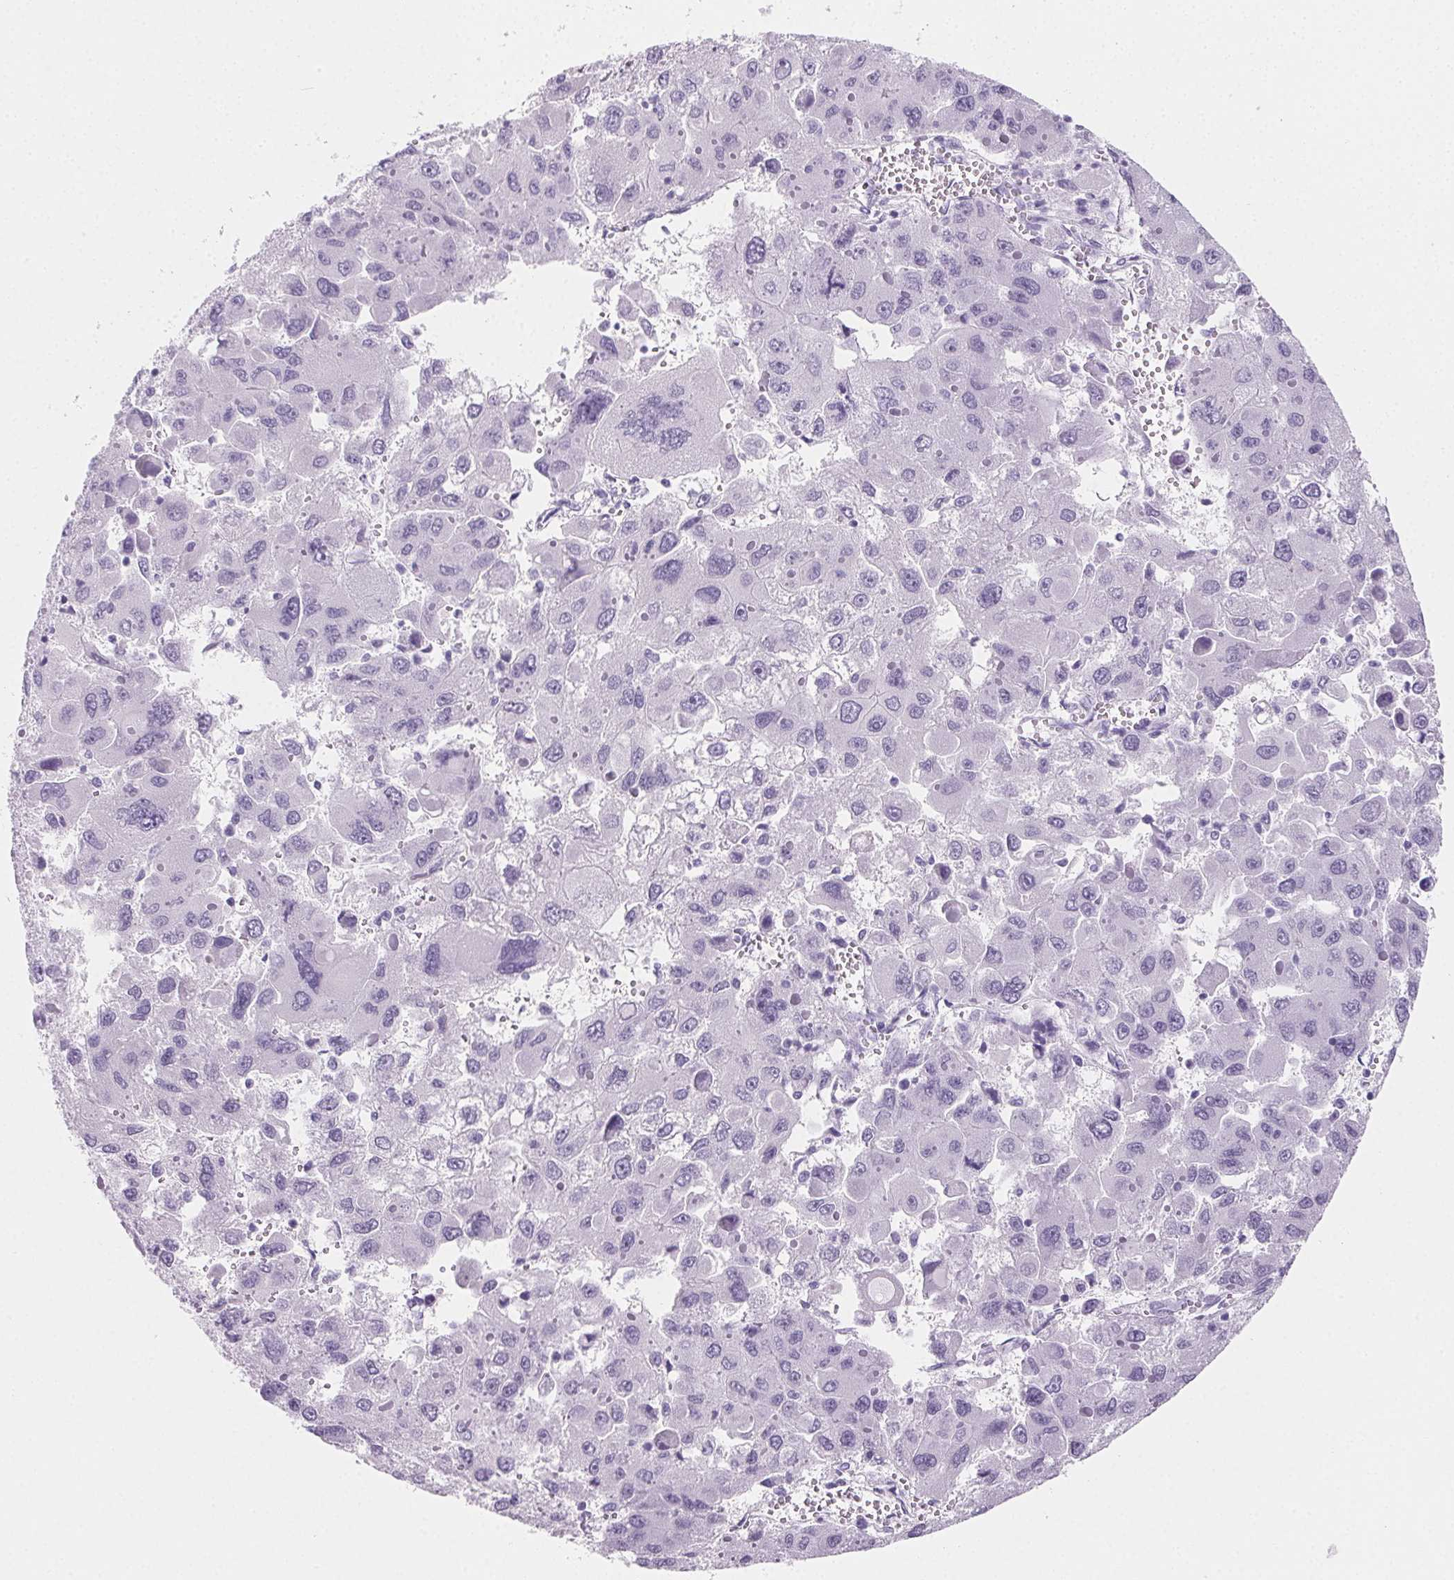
{"staining": {"intensity": "negative", "quantity": "none", "location": "none"}, "tissue": "liver cancer", "cell_type": "Tumor cells", "image_type": "cancer", "snomed": [{"axis": "morphology", "description": "Carcinoma, Hepatocellular, NOS"}, {"axis": "topography", "description": "Liver"}], "caption": "This image is of liver cancer (hepatocellular carcinoma) stained with immunohistochemistry (IHC) to label a protein in brown with the nuclei are counter-stained blue. There is no staining in tumor cells. The staining is performed using DAB brown chromogen with nuclei counter-stained in using hematoxylin.", "gene": "PRSS3", "patient": {"sex": "female", "age": 41}}